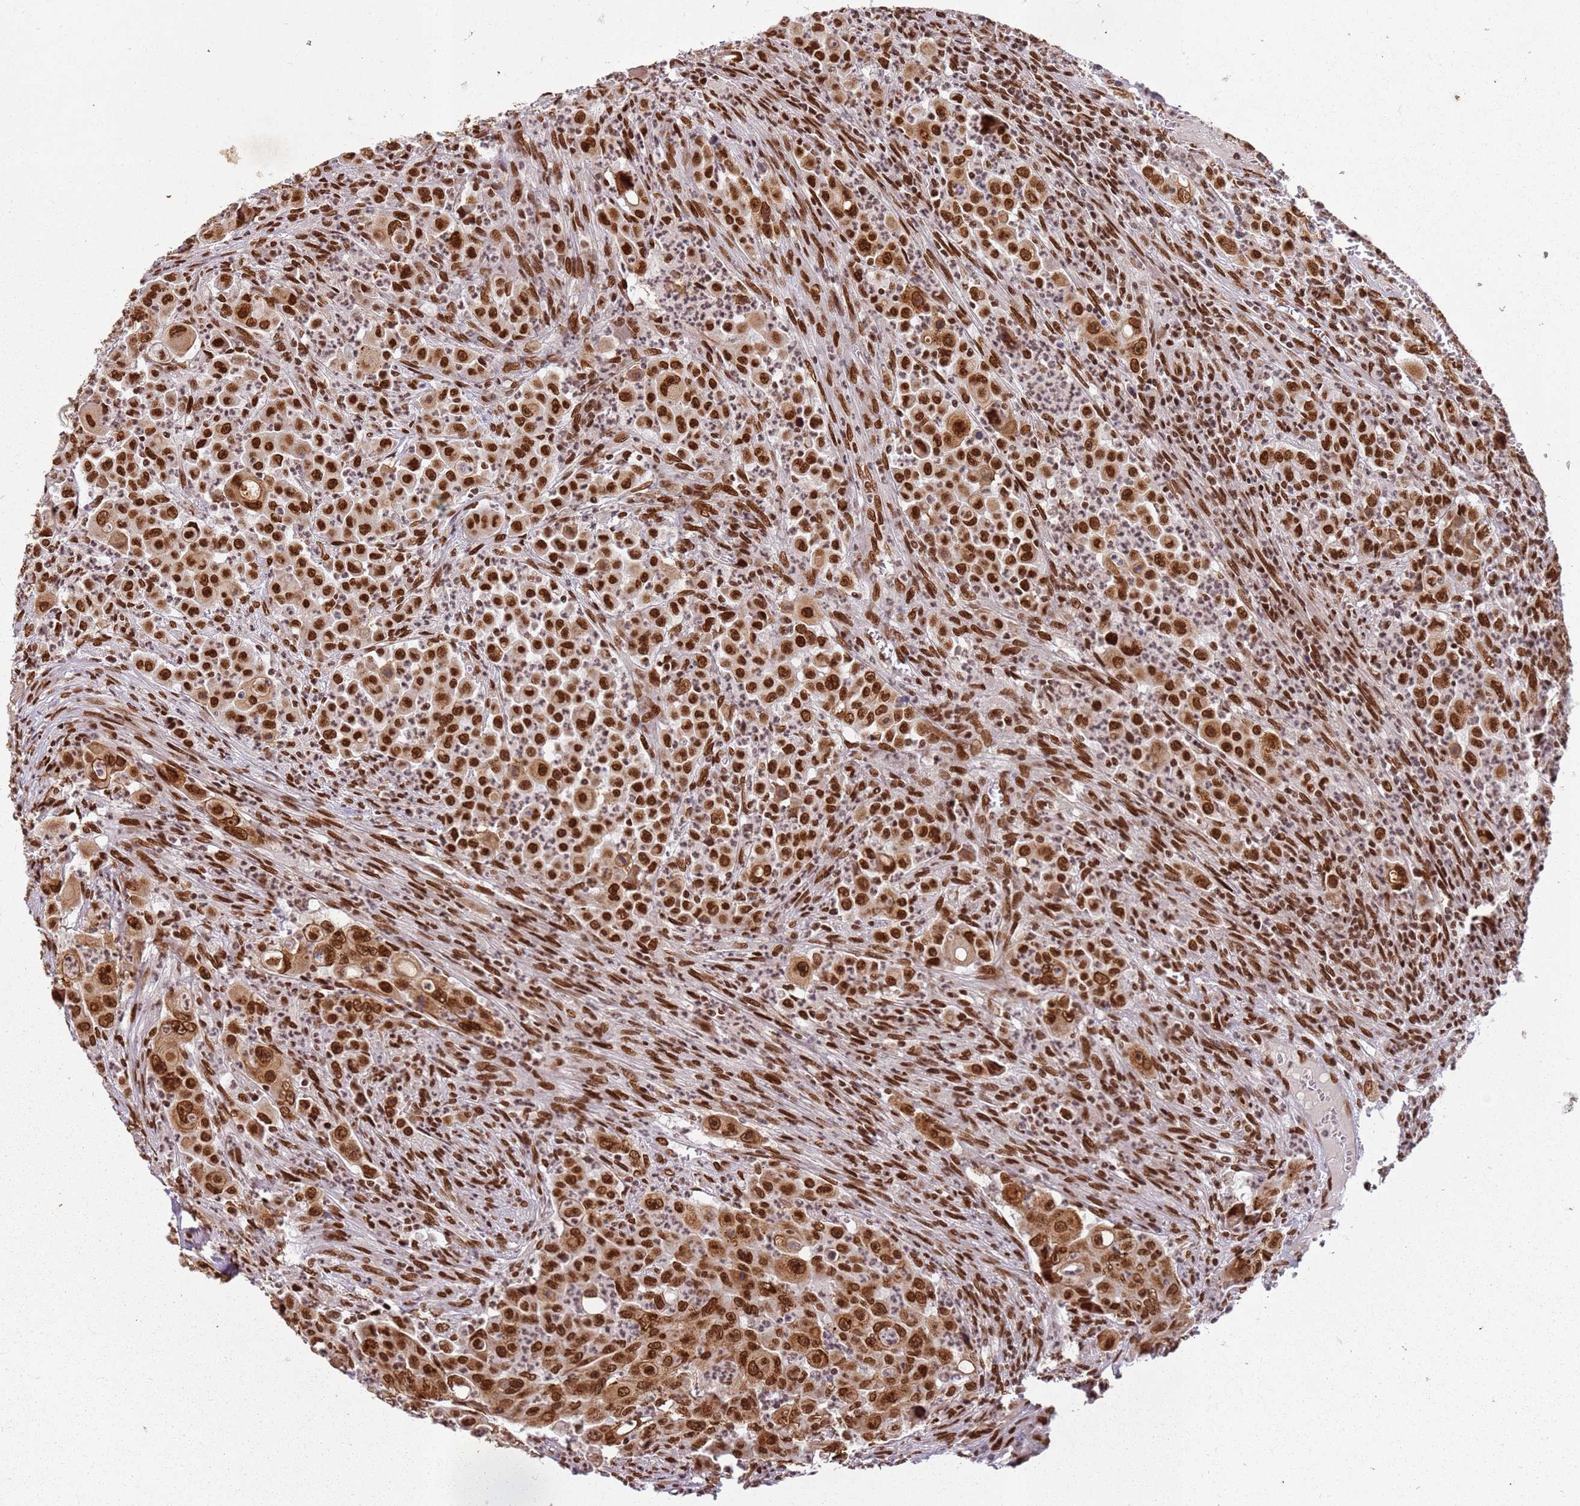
{"staining": {"intensity": "strong", "quantity": ">75%", "location": "nuclear"}, "tissue": "colorectal cancer", "cell_type": "Tumor cells", "image_type": "cancer", "snomed": [{"axis": "morphology", "description": "Adenocarcinoma, NOS"}, {"axis": "topography", "description": "Colon"}], "caption": "Brown immunohistochemical staining in colorectal cancer (adenocarcinoma) exhibits strong nuclear positivity in about >75% of tumor cells.", "gene": "TENT4A", "patient": {"sex": "male", "age": 51}}